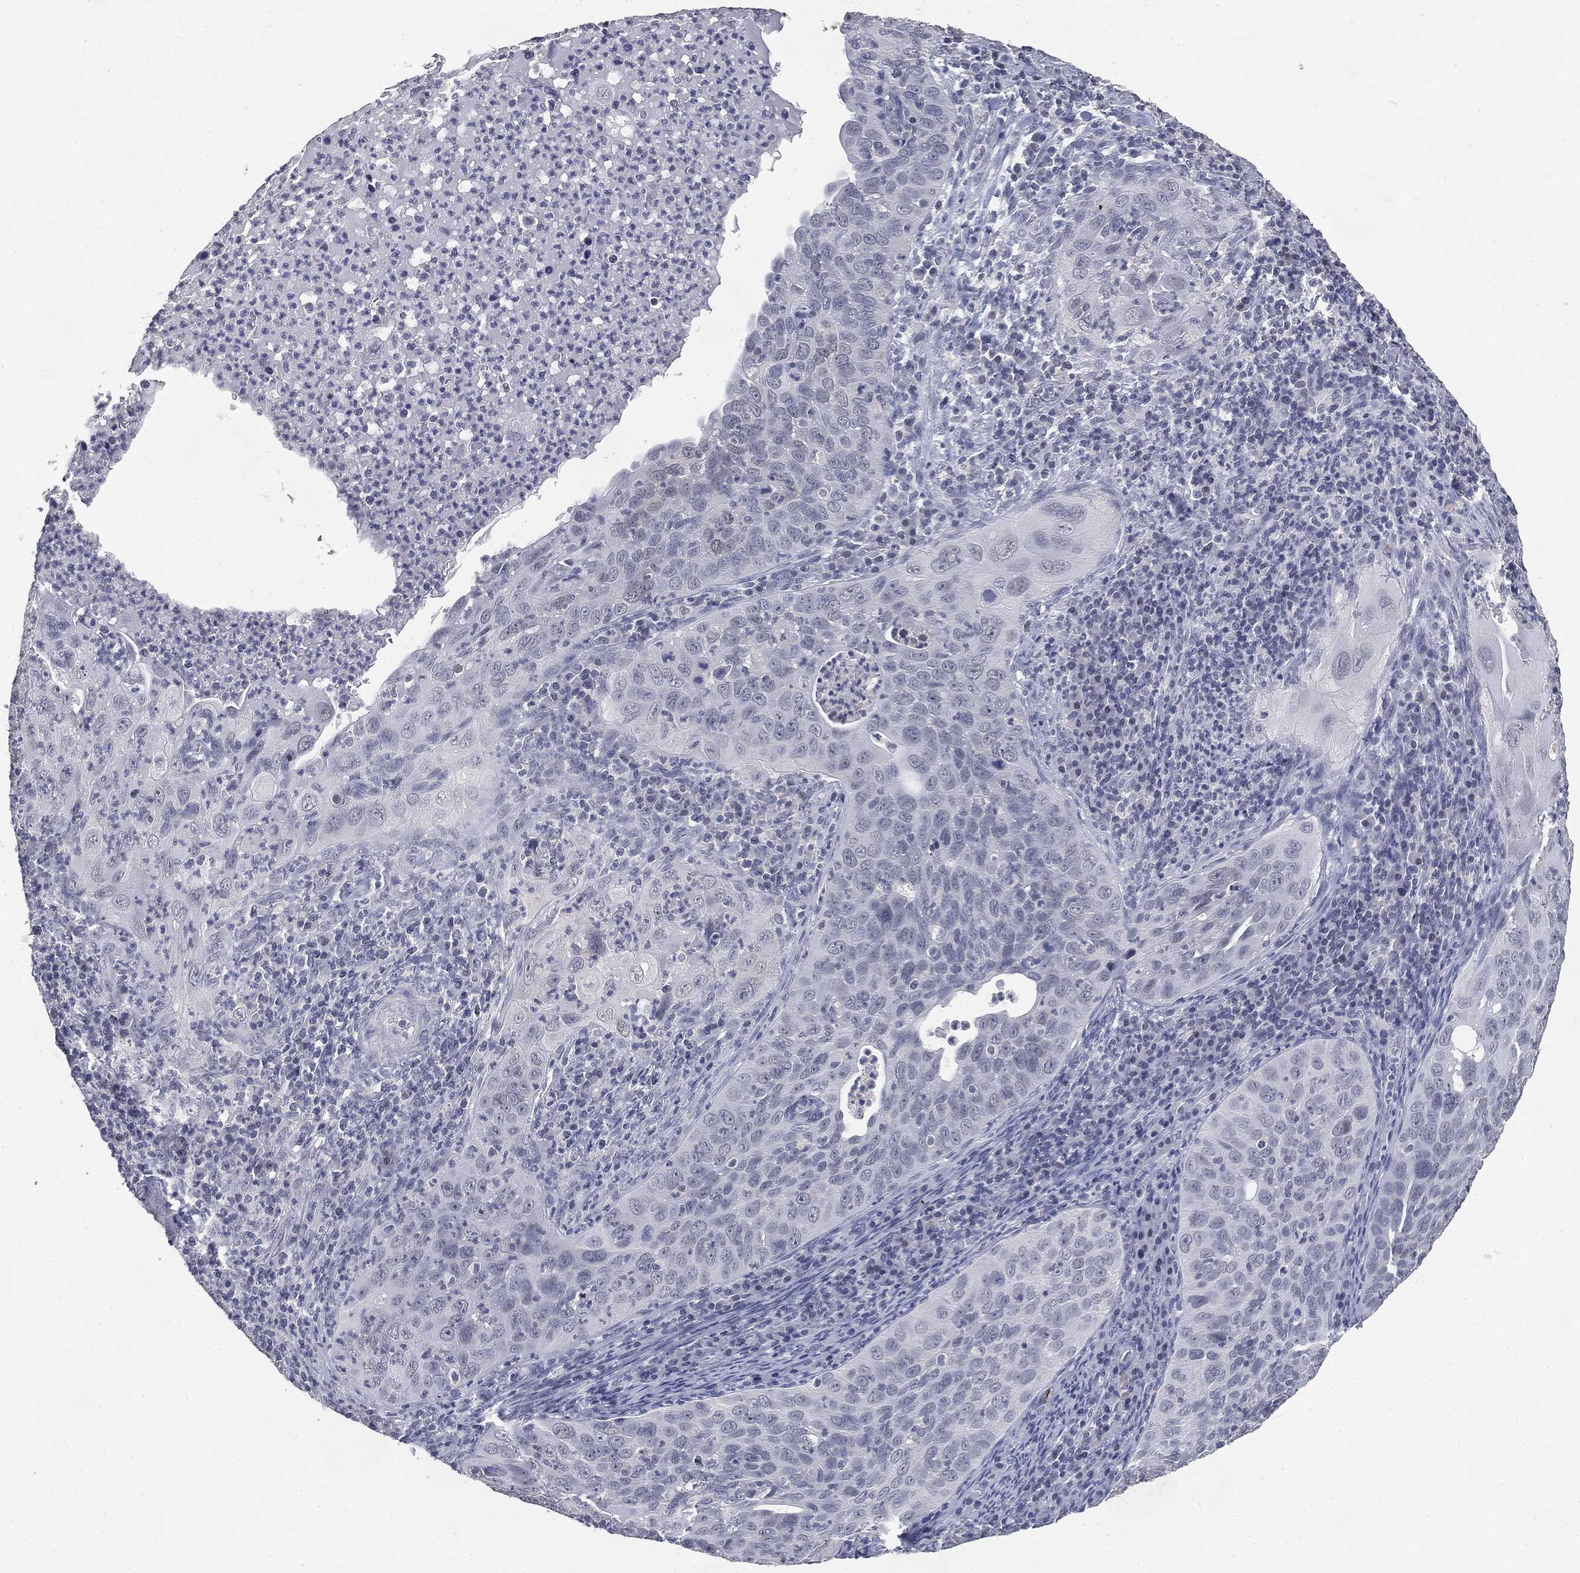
{"staining": {"intensity": "negative", "quantity": "none", "location": "none"}, "tissue": "cervical cancer", "cell_type": "Tumor cells", "image_type": "cancer", "snomed": [{"axis": "morphology", "description": "Squamous cell carcinoma, NOS"}, {"axis": "topography", "description": "Cervix"}], "caption": "IHC of cervical squamous cell carcinoma demonstrates no staining in tumor cells.", "gene": "SLC2A2", "patient": {"sex": "female", "age": 26}}